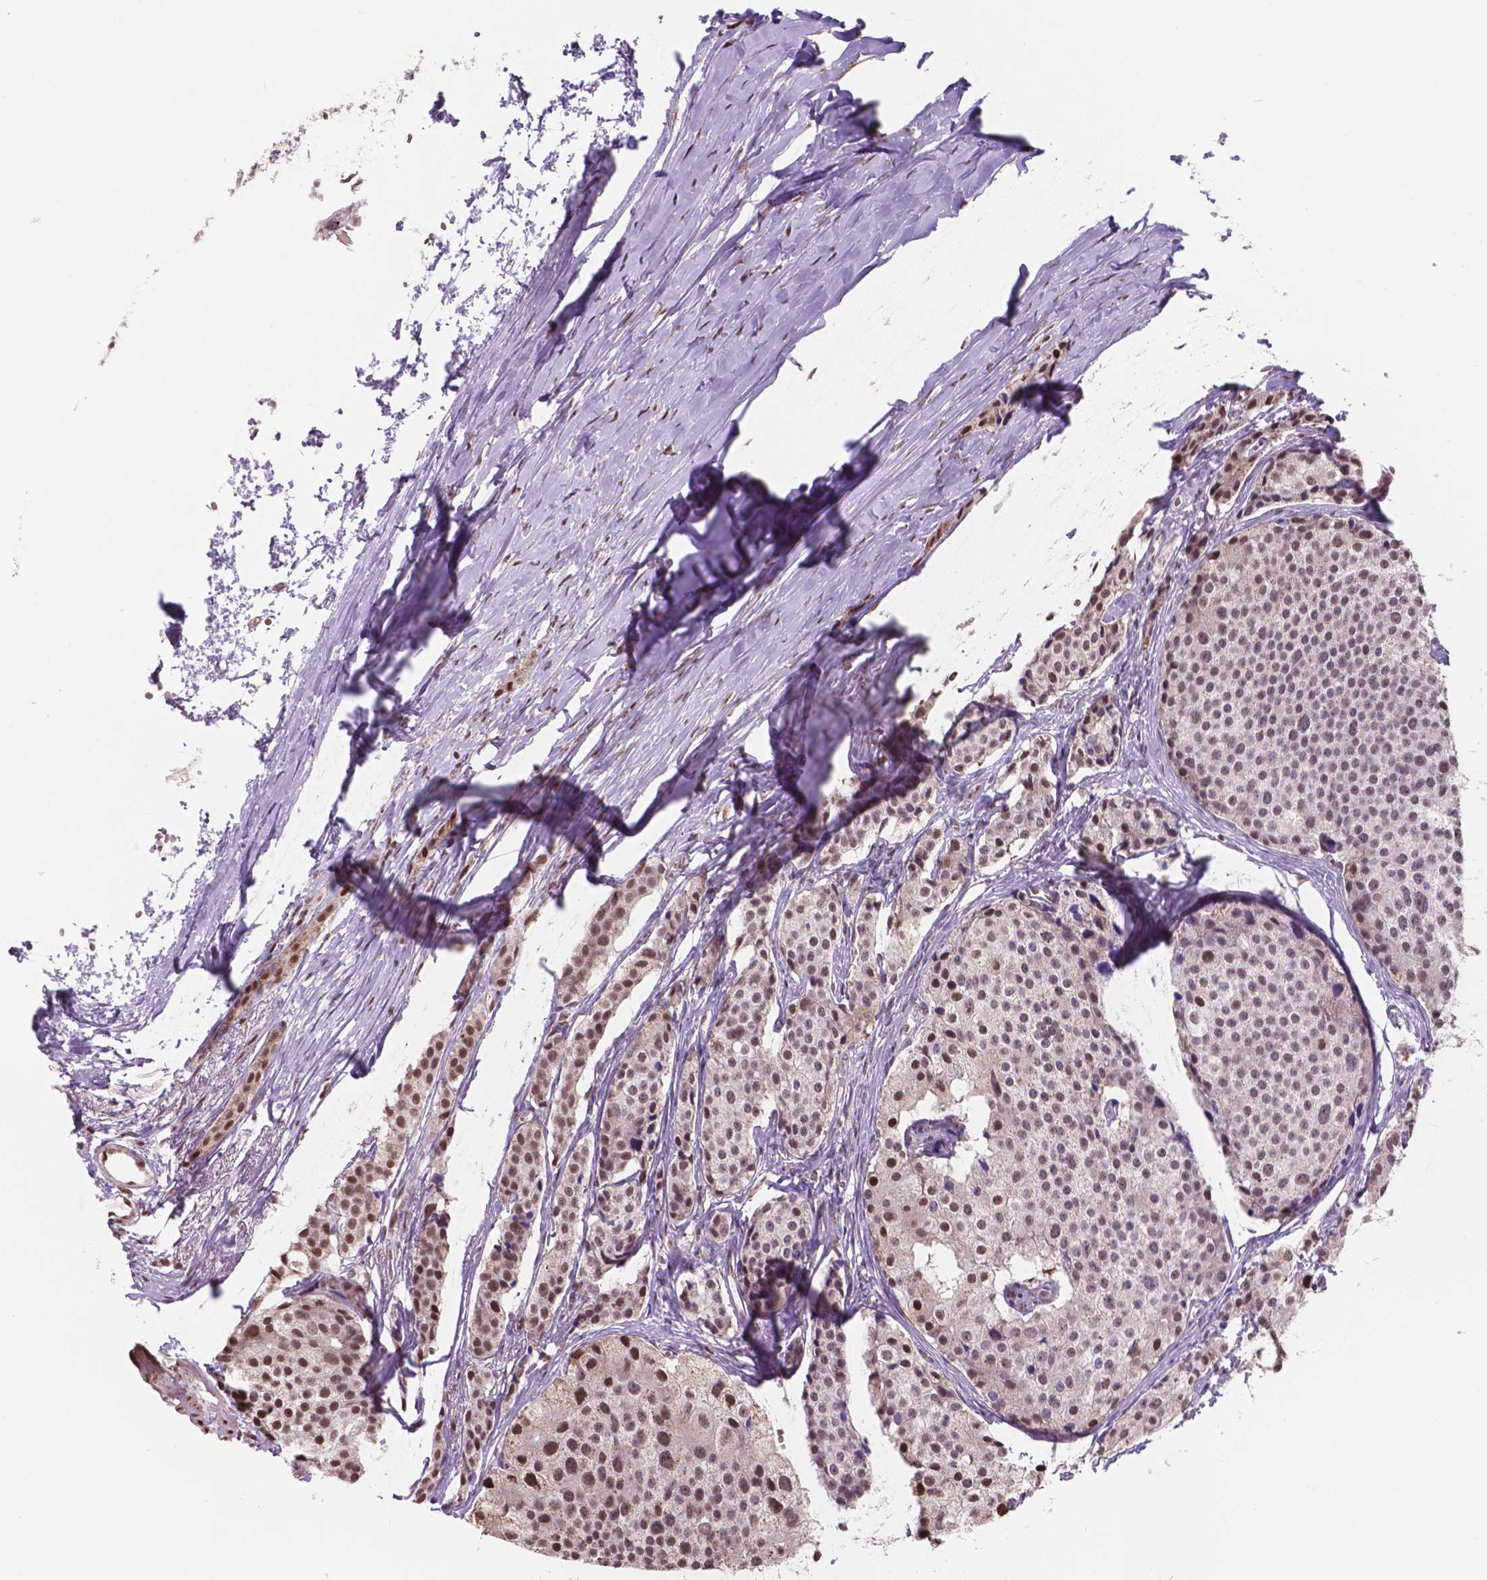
{"staining": {"intensity": "strong", "quantity": ">75%", "location": "nuclear"}, "tissue": "carcinoid", "cell_type": "Tumor cells", "image_type": "cancer", "snomed": [{"axis": "morphology", "description": "Carcinoid, malignant, NOS"}, {"axis": "topography", "description": "Small intestine"}], "caption": "Carcinoid (malignant) tissue exhibits strong nuclear expression in about >75% of tumor cells, visualized by immunohistochemistry.", "gene": "NDUFA10", "patient": {"sex": "female", "age": 65}}